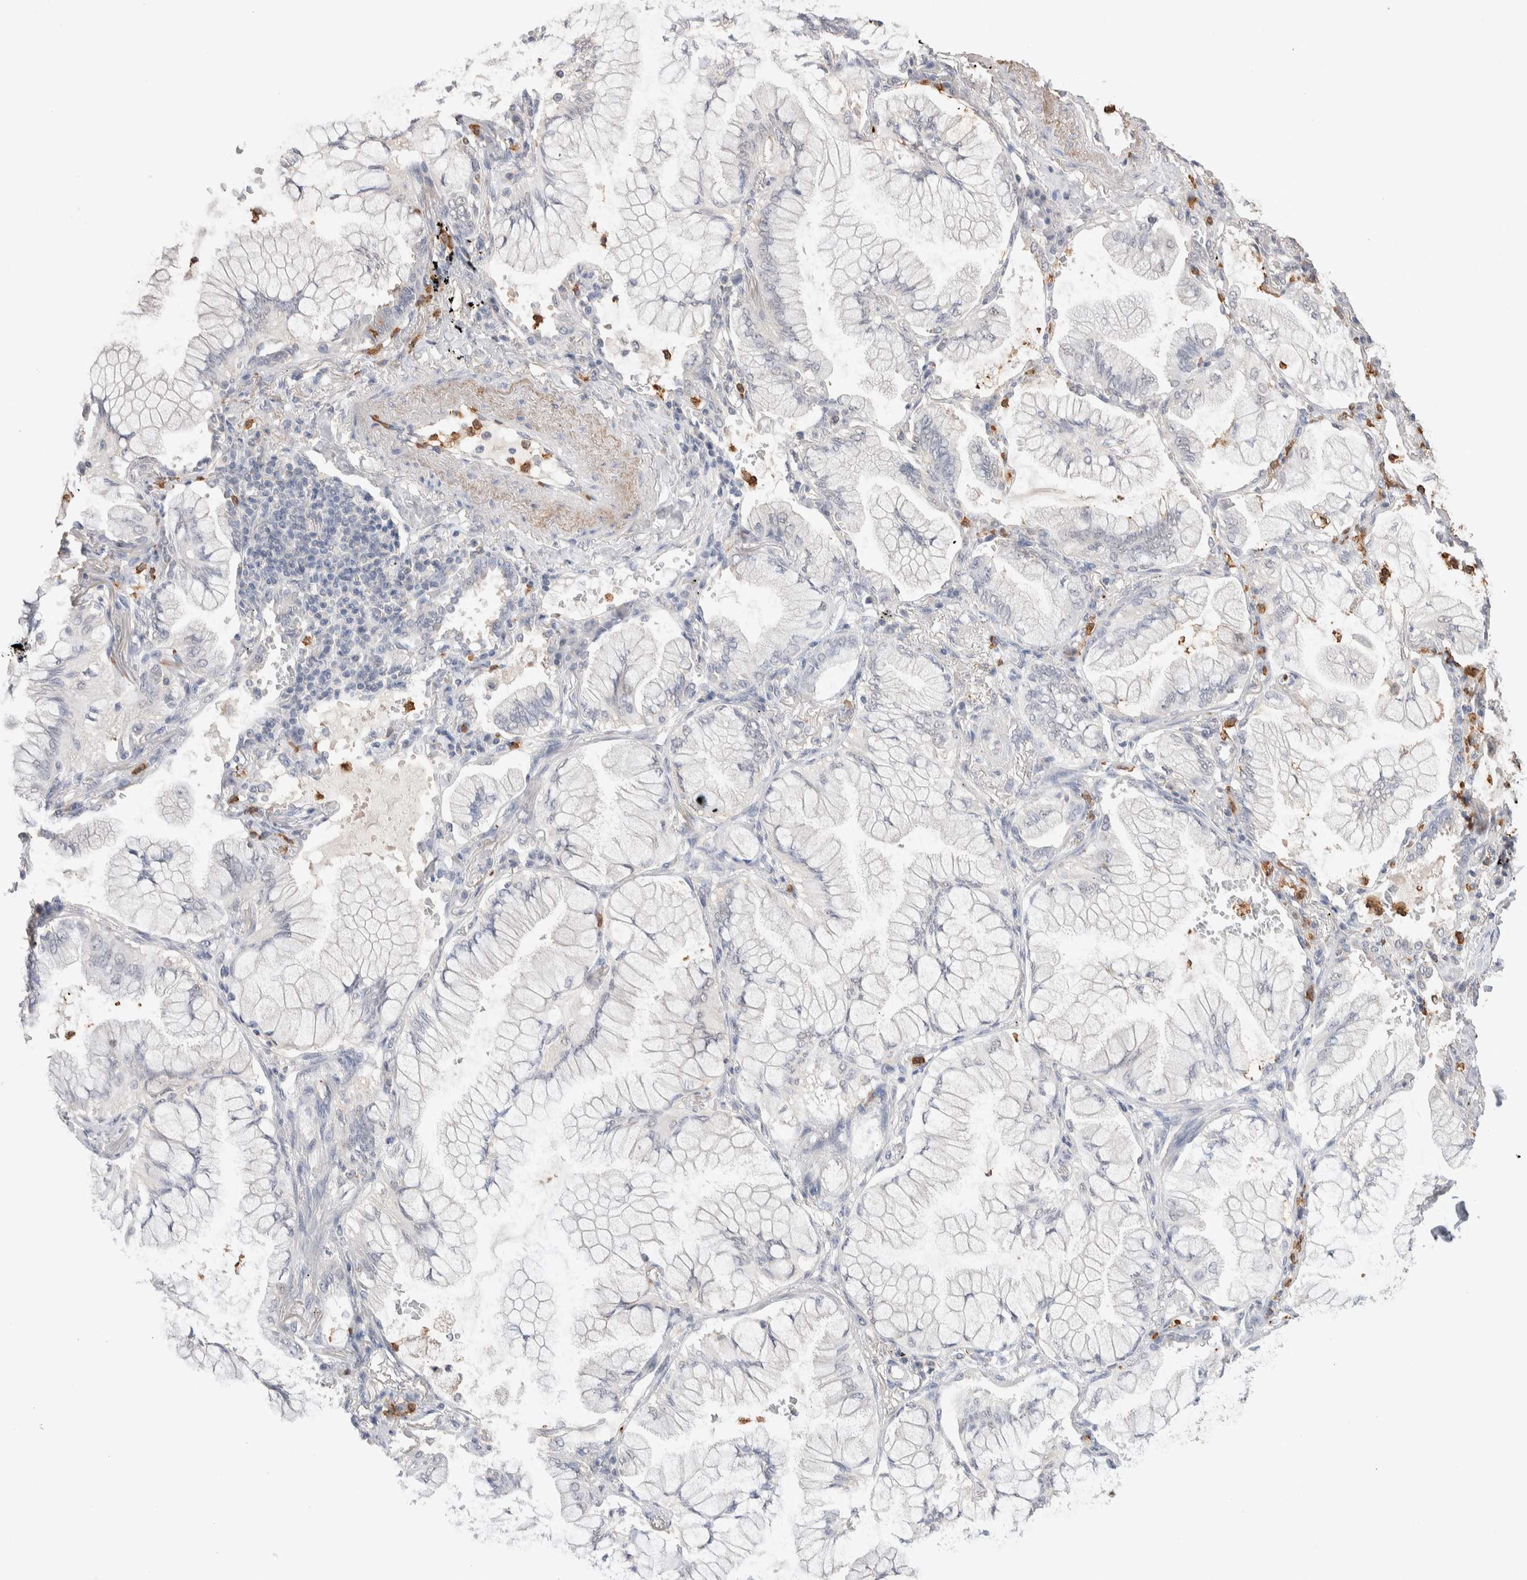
{"staining": {"intensity": "negative", "quantity": "none", "location": "none"}, "tissue": "lung cancer", "cell_type": "Tumor cells", "image_type": "cancer", "snomed": [{"axis": "morphology", "description": "Adenocarcinoma, NOS"}, {"axis": "topography", "description": "Lung"}], "caption": "This histopathology image is of lung cancer (adenocarcinoma) stained with IHC to label a protein in brown with the nuclei are counter-stained blue. There is no staining in tumor cells. Nuclei are stained in blue.", "gene": "FFAR2", "patient": {"sex": "female", "age": 70}}